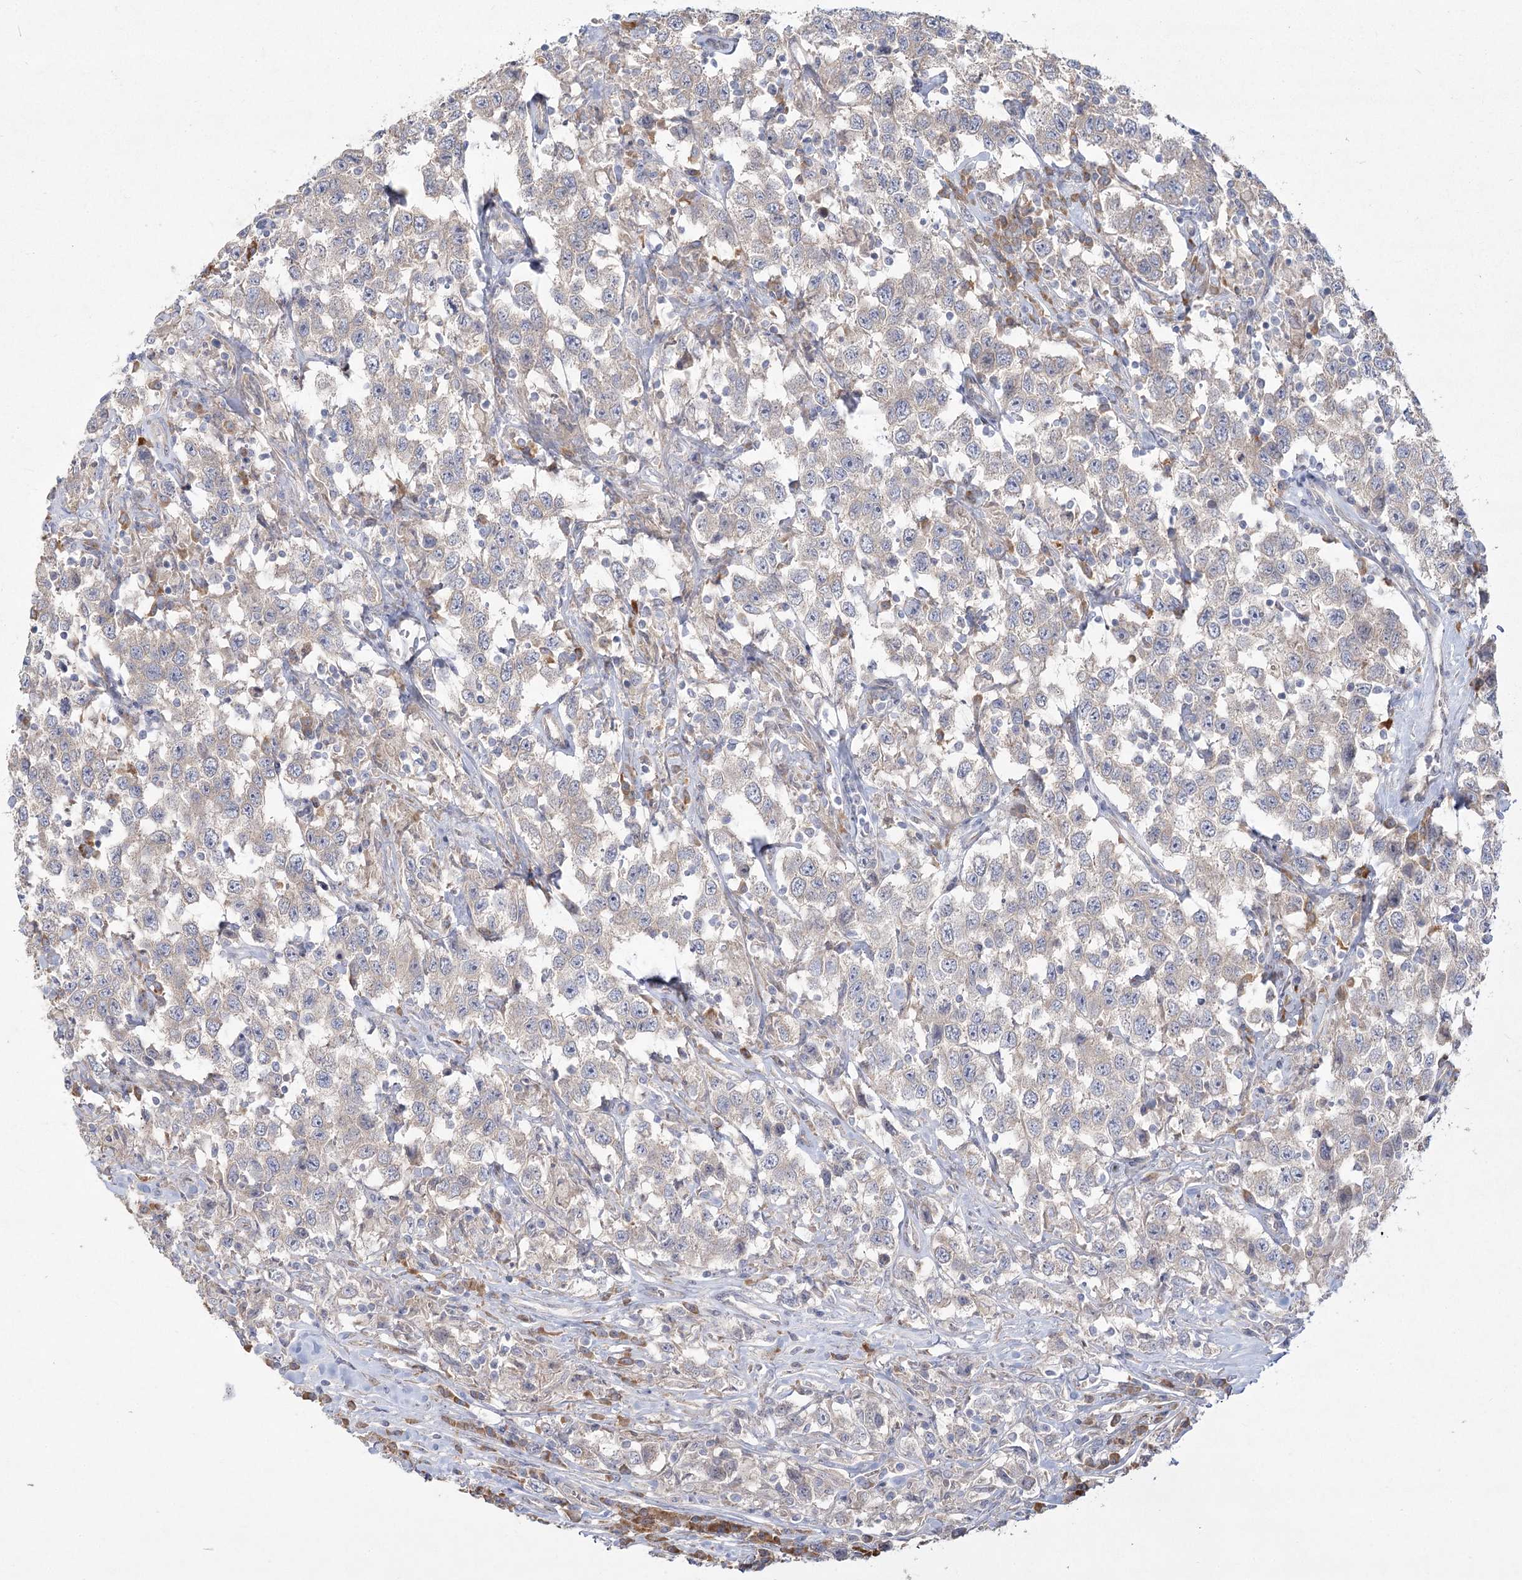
{"staining": {"intensity": "negative", "quantity": "none", "location": "none"}, "tissue": "testis cancer", "cell_type": "Tumor cells", "image_type": "cancer", "snomed": [{"axis": "morphology", "description": "Seminoma, NOS"}, {"axis": "topography", "description": "Testis"}], "caption": "Tumor cells show no significant protein staining in testis cancer.", "gene": "CAMTA1", "patient": {"sex": "male", "age": 41}}